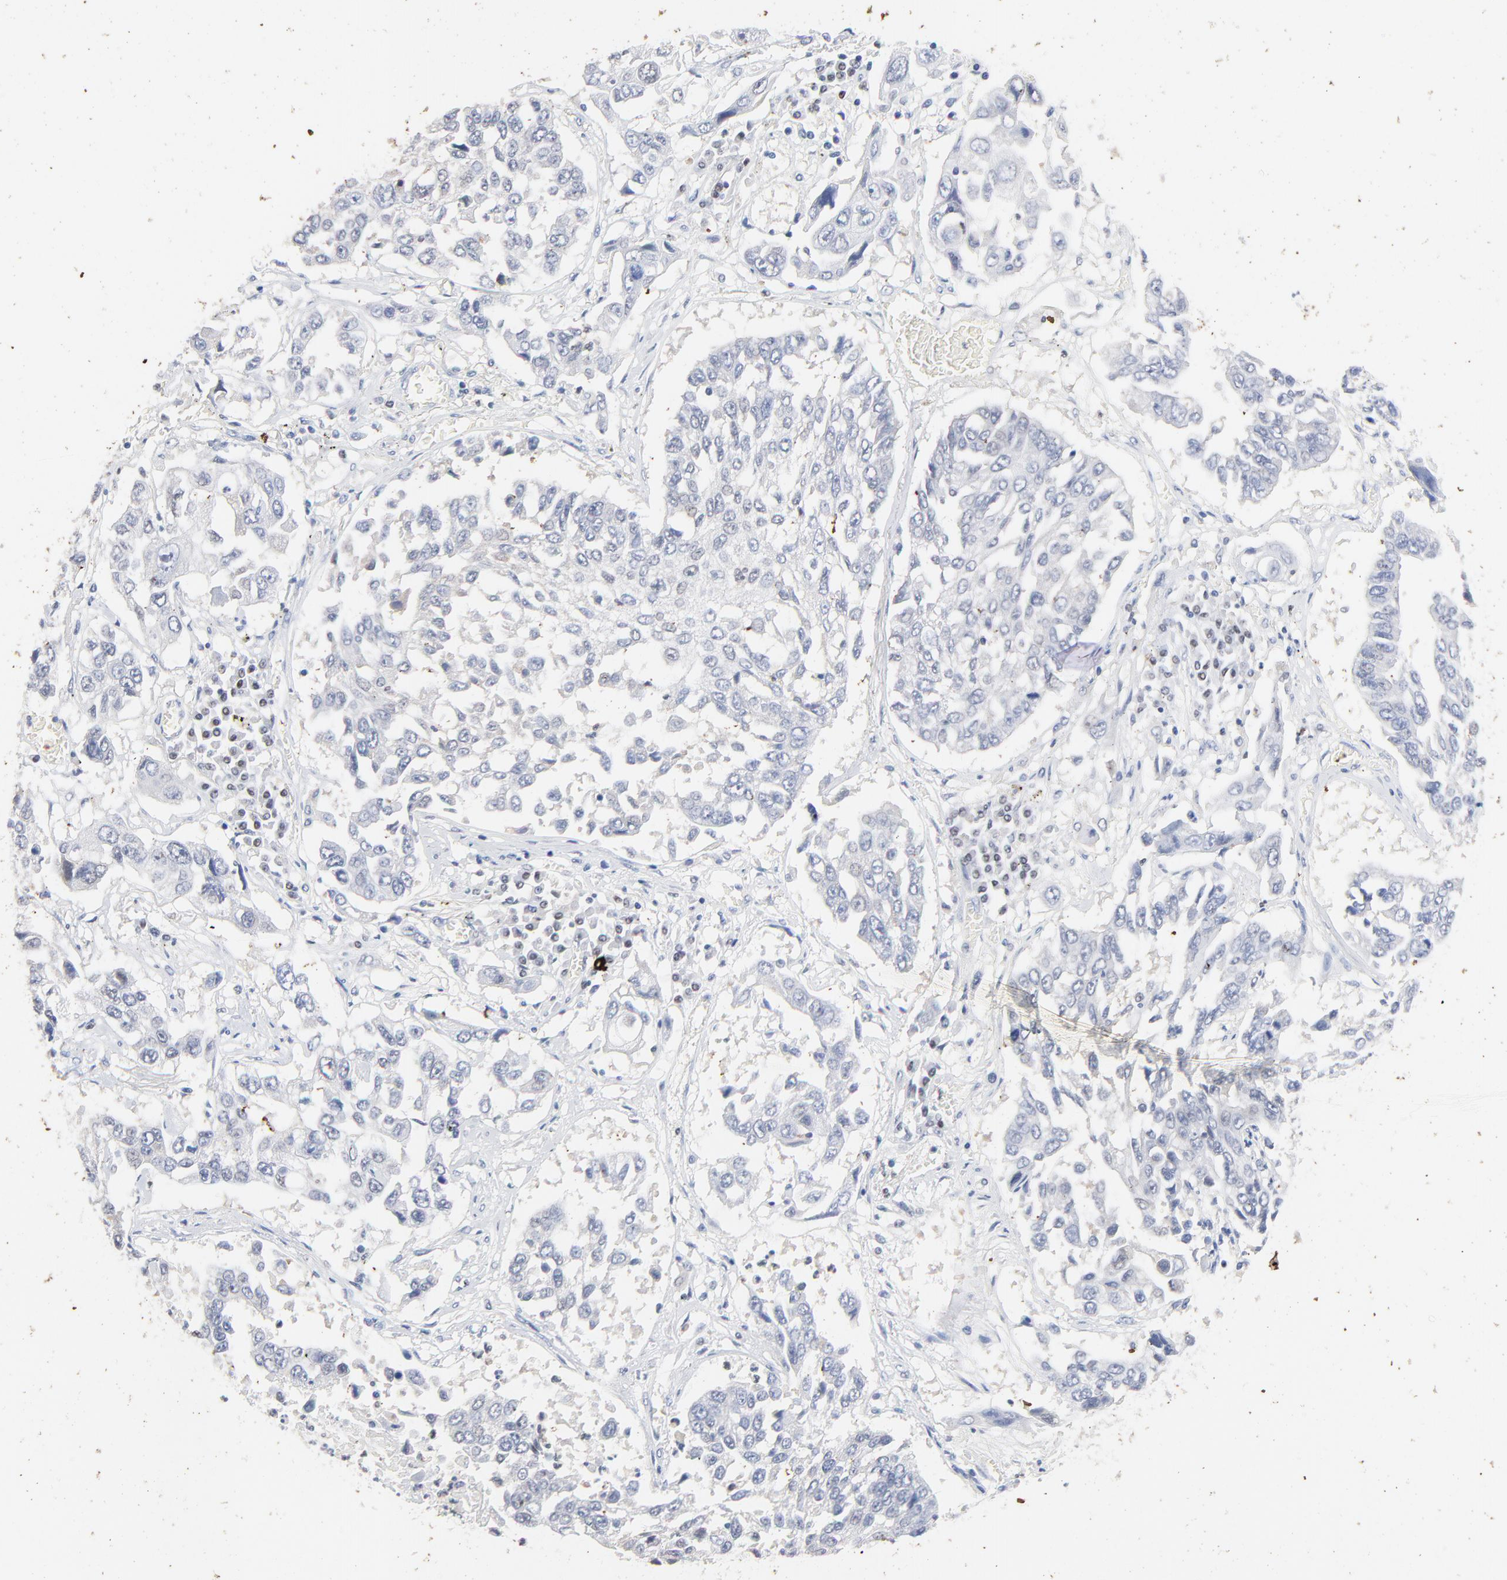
{"staining": {"intensity": "negative", "quantity": "none", "location": "none"}, "tissue": "lung cancer", "cell_type": "Tumor cells", "image_type": "cancer", "snomed": [{"axis": "morphology", "description": "Squamous cell carcinoma, NOS"}, {"axis": "topography", "description": "Lung"}], "caption": "Immunohistochemistry (IHC) micrograph of lung squamous cell carcinoma stained for a protein (brown), which exhibits no staining in tumor cells.", "gene": "AADAC", "patient": {"sex": "male", "age": 71}}